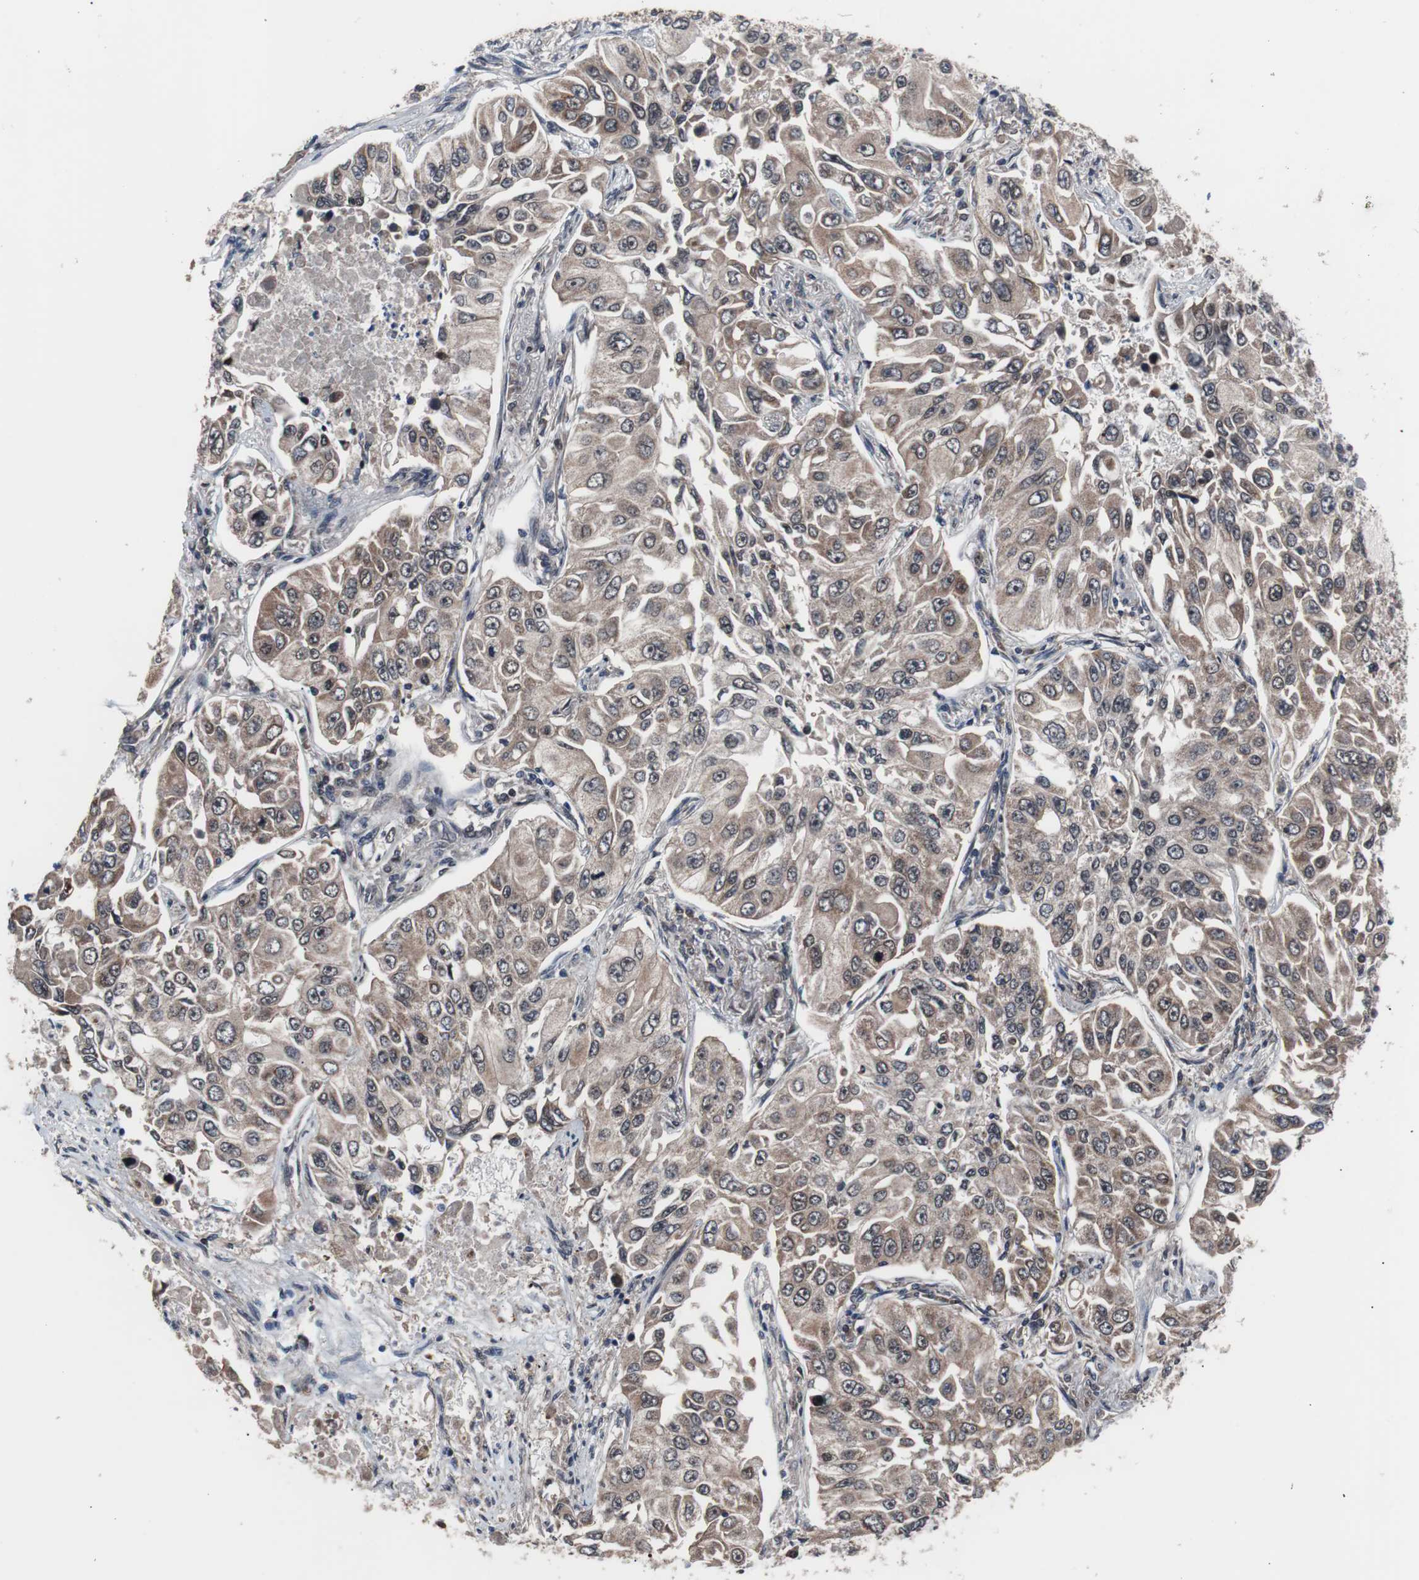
{"staining": {"intensity": "moderate", "quantity": ">75%", "location": "cytoplasmic/membranous"}, "tissue": "lung cancer", "cell_type": "Tumor cells", "image_type": "cancer", "snomed": [{"axis": "morphology", "description": "Adenocarcinoma, NOS"}, {"axis": "topography", "description": "Lung"}], "caption": "A medium amount of moderate cytoplasmic/membranous expression is appreciated in approximately >75% of tumor cells in adenocarcinoma (lung) tissue. The staining was performed using DAB, with brown indicating positive protein expression. Nuclei are stained blue with hematoxylin.", "gene": "GTF2F2", "patient": {"sex": "male", "age": 84}}